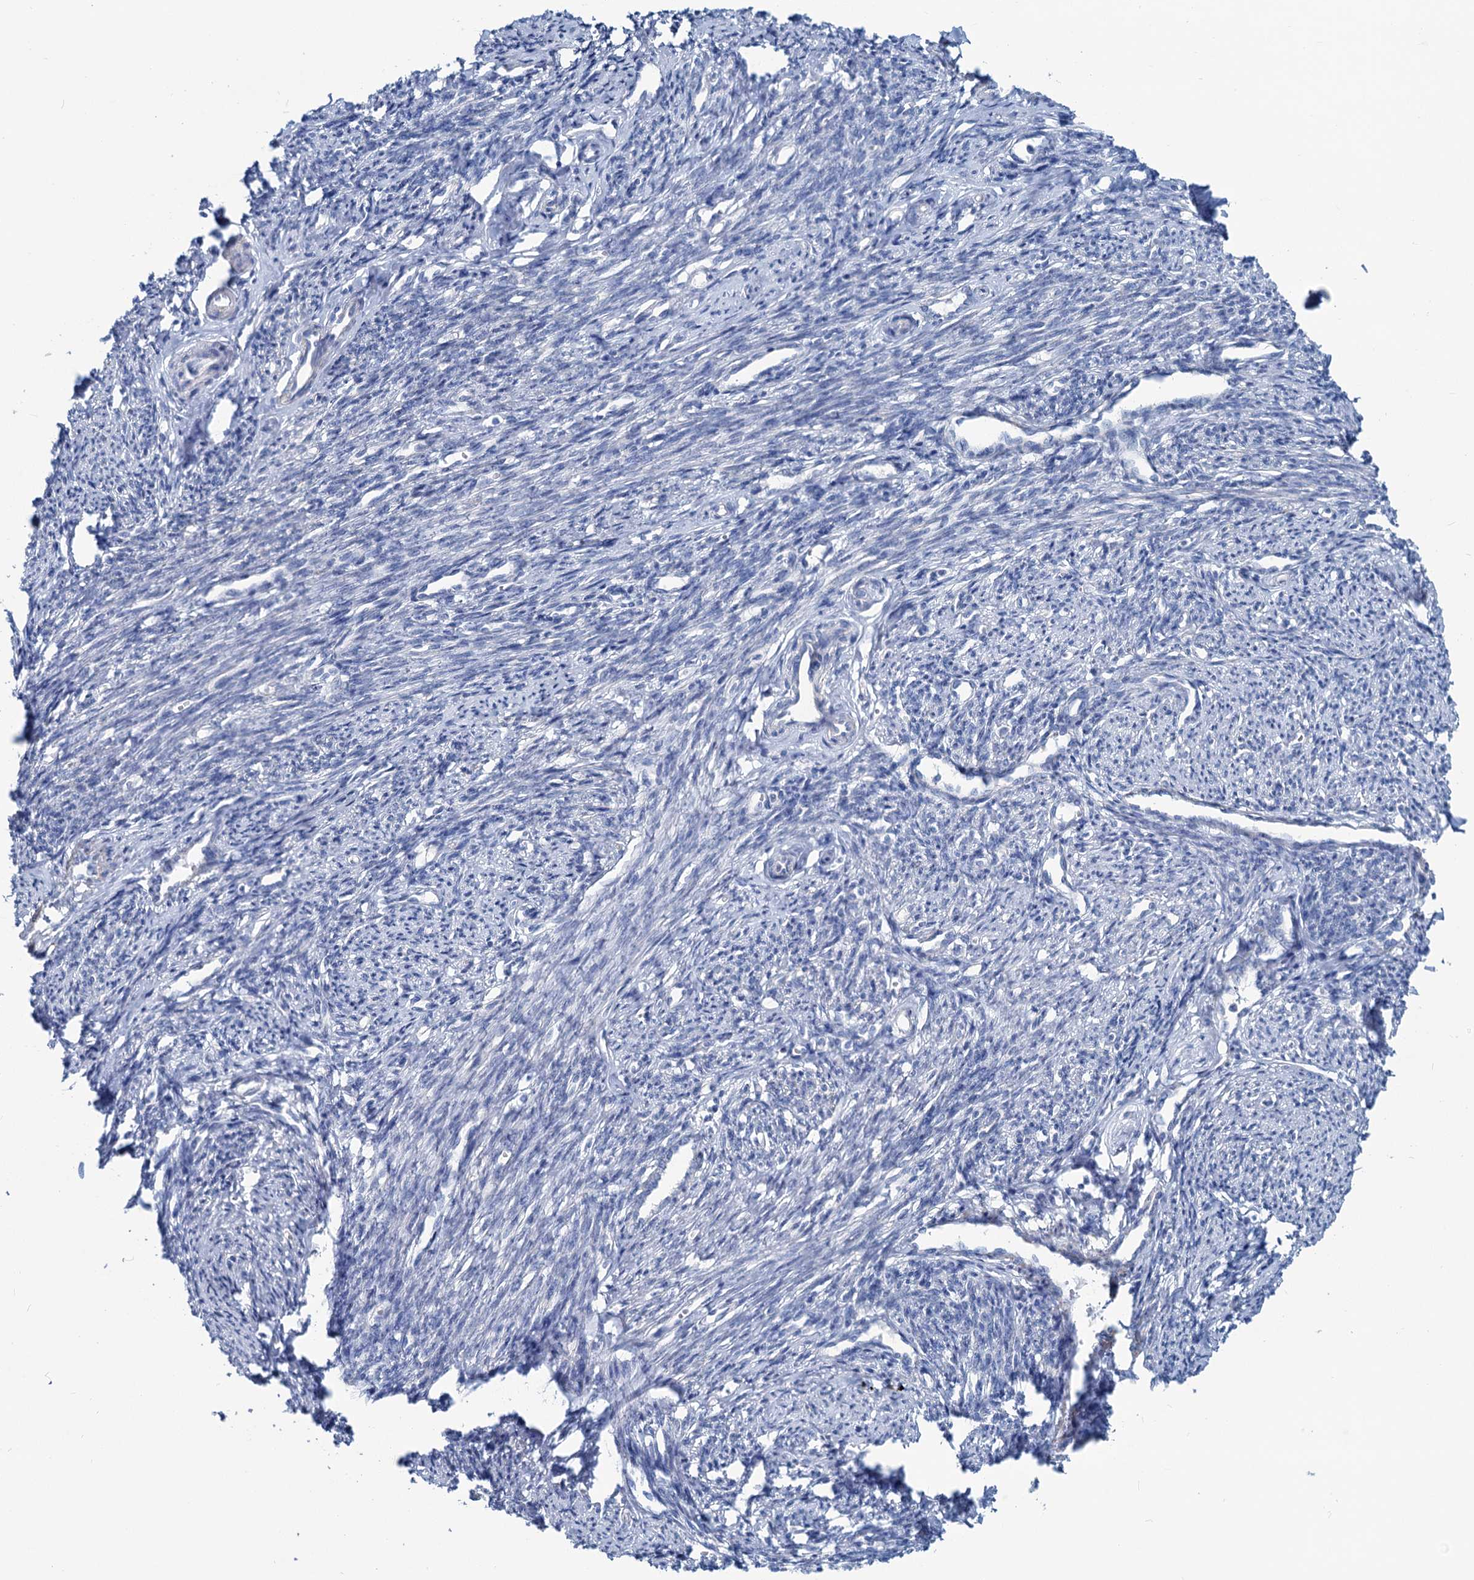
{"staining": {"intensity": "weak", "quantity": ">75%", "location": "cytoplasmic/membranous"}, "tissue": "smooth muscle", "cell_type": "Smooth muscle cells", "image_type": "normal", "snomed": [{"axis": "morphology", "description": "Normal tissue, NOS"}, {"axis": "topography", "description": "Smooth muscle"}, {"axis": "topography", "description": "Uterus"}], "caption": "Normal smooth muscle was stained to show a protein in brown. There is low levels of weak cytoplasmic/membranous staining in approximately >75% of smooth muscle cells. (IHC, brightfield microscopy, high magnification).", "gene": "SLC1A3", "patient": {"sex": "female", "age": 59}}